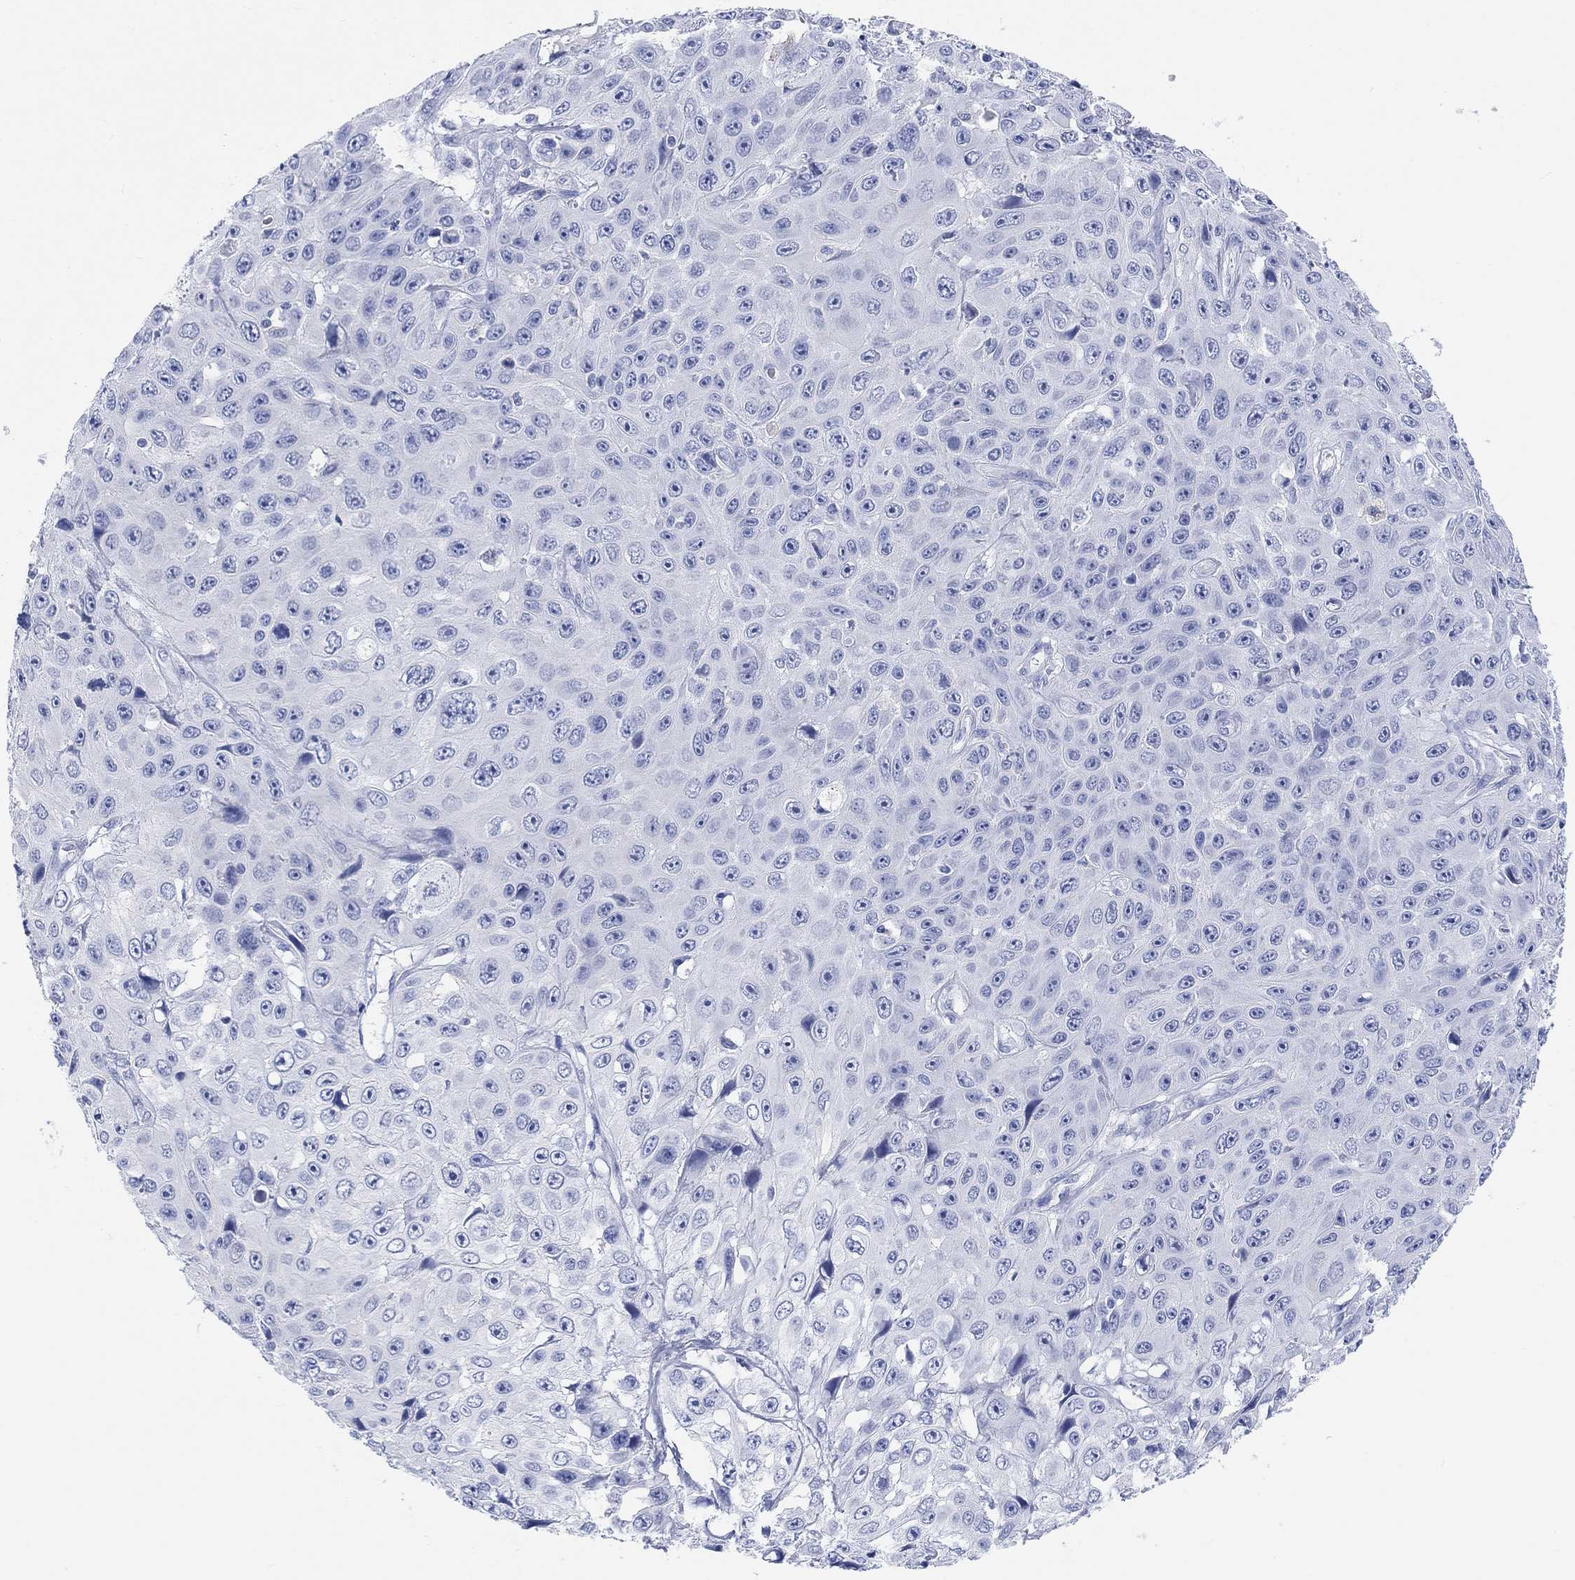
{"staining": {"intensity": "negative", "quantity": "none", "location": "none"}, "tissue": "skin cancer", "cell_type": "Tumor cells", "image_type": "cancer", "snomed": [{"axis": "morphology", "description": "Squamous cell carcinoma, NOS"}, {"axis": "topography", "description": "Skin"}], "caption": "Skin squamous cell carcinoma was stained to show a protein in brown. There is no significant staining in tumor cells. Nuclei are stained in blue.", "gene": "XIRP2", "patient": {"sex": "male", "age": 82}}